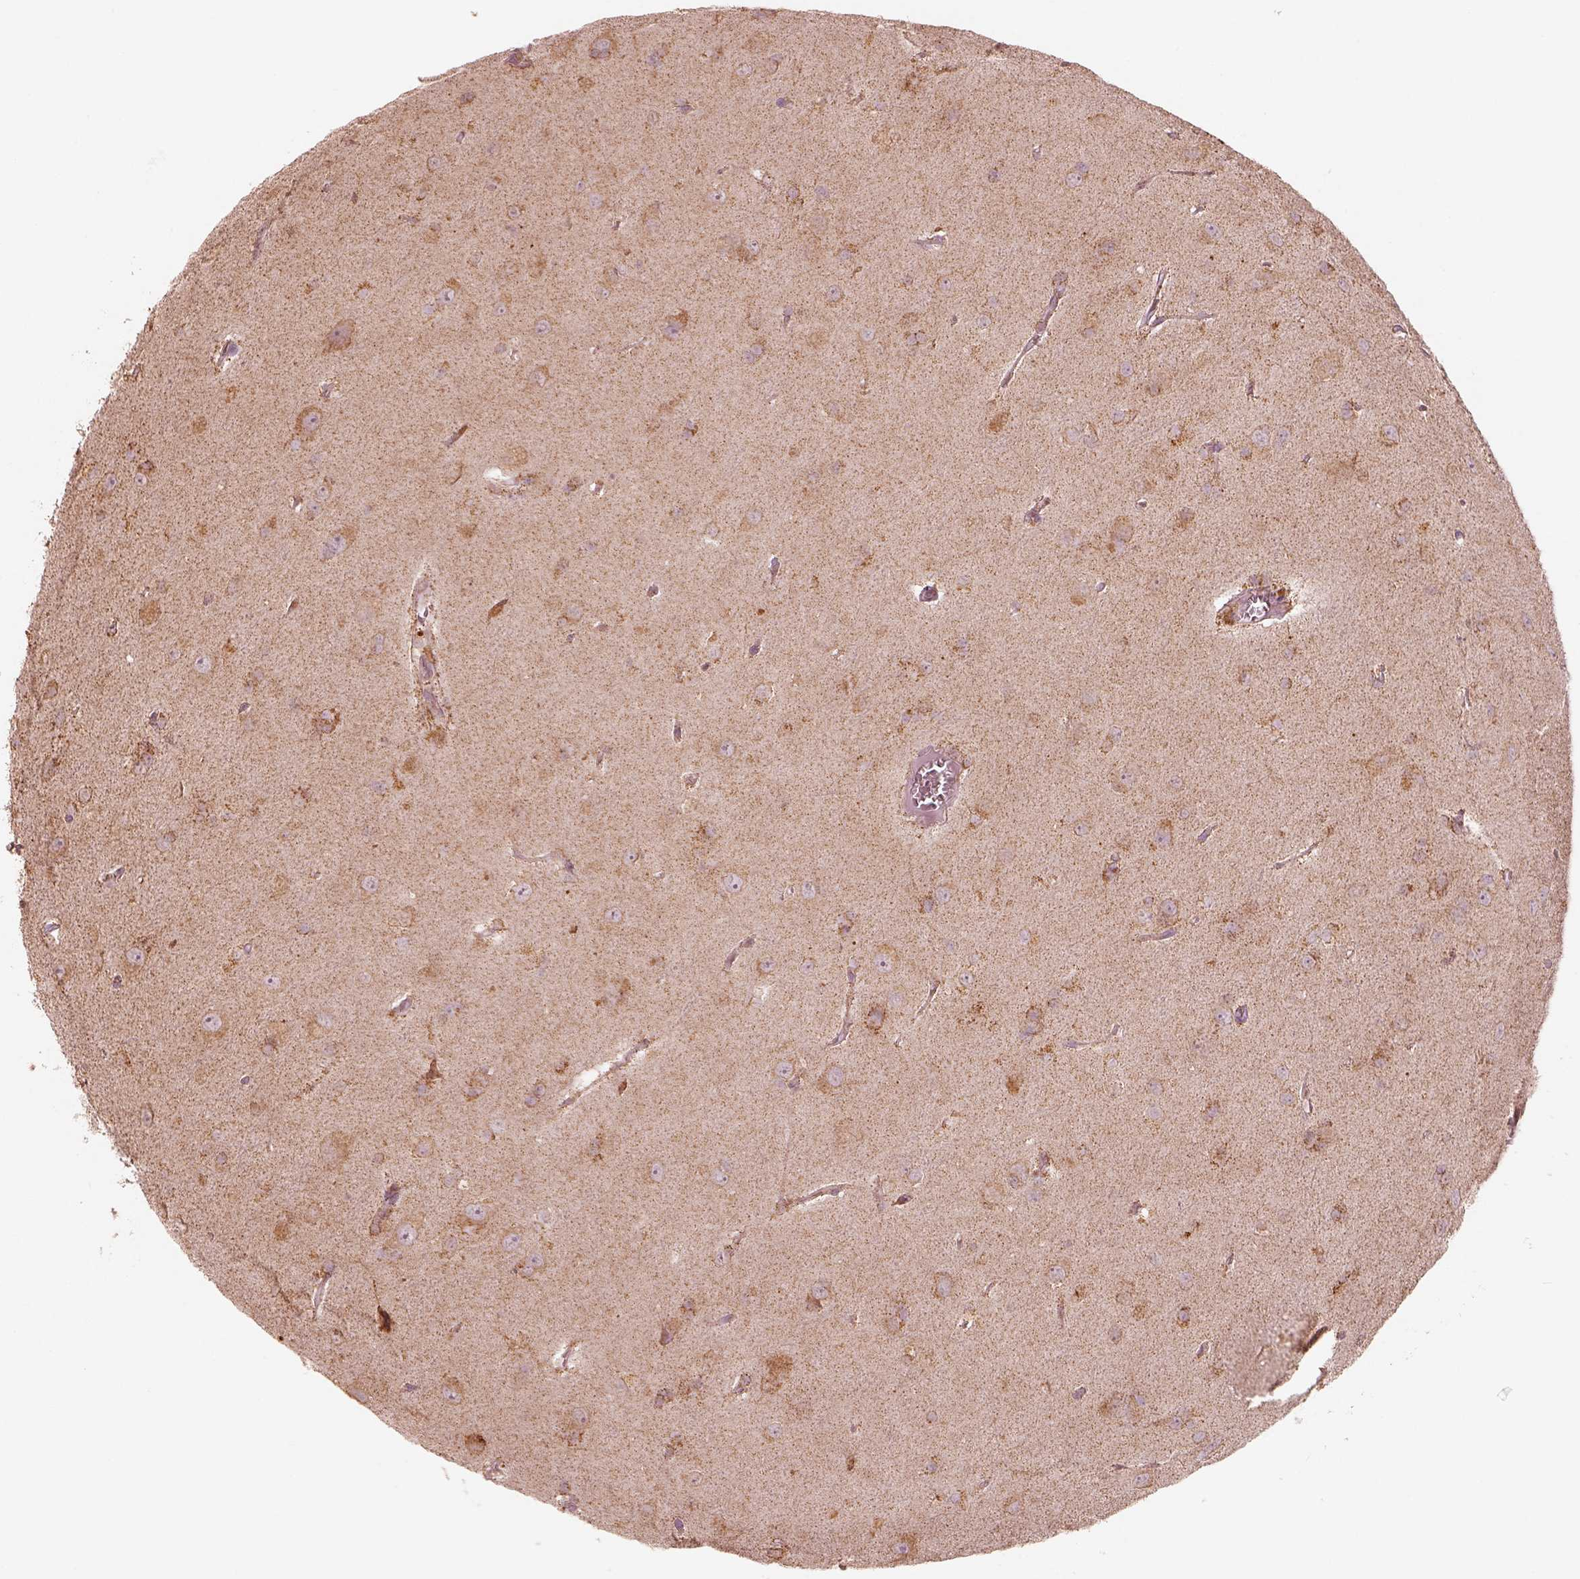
{"staining": {"intensity": "moderate", "quantity": "25%-75%", "location": "cytoplasmic/membranous"}, "tissue": "glioma", "cell_type": "Tumor cells", "image_type": "cancer", "snomed": [{"axis": "morphology", "description": "Glioma, malignant, Low grade"}, {"axis": "topography", "description": "Brain"}], "caption": "Glioma stained with immunohistochemistry shows moderate cytoplasmic/membranous expression in about 25%-75% of tumor cells.", "gene": "ENTPD6", "patient": {"sex": "male", "age": 58}}